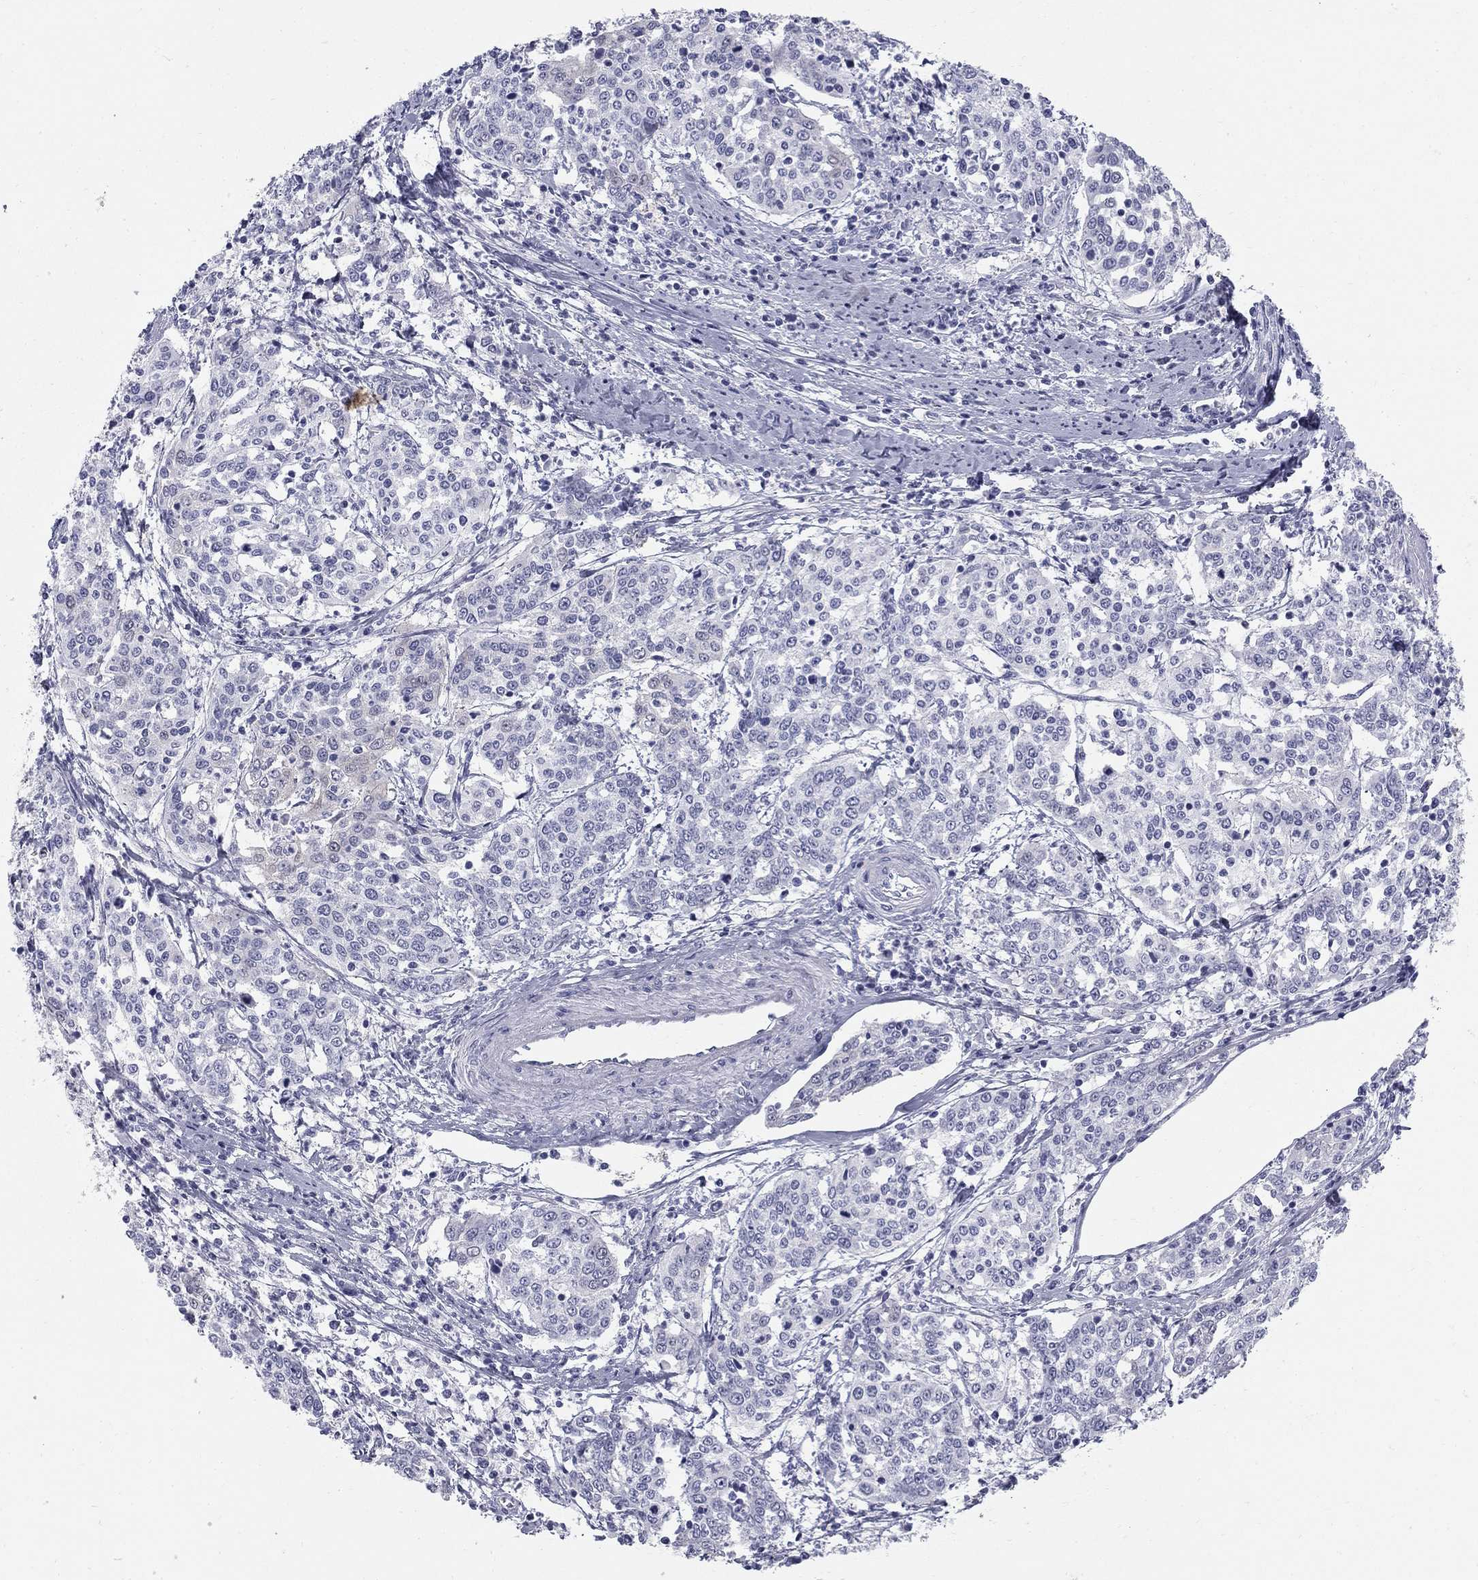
{"staining": {"intensity": "negative", "quantity": "none", "location": "none"}, "tissue": "cervical cancer", "cell_type": "Tumor cells", "image_type": "cancer", "snomed": [{"axis": "morphology", "description": "Squamous cell carcinoma, NOS"}, {"axis": "topography", "description": "Cervix"}], "caption": "Micrograph shows no significant protein expression in tumor cells of cervical cancer. Brightfield microscopy of immunohistochemistry stained with DAB (3,3'-diaminobenzidine) (brown) and hematoxylin (blue), captured at high magnification.", "gene": "SULT2B1", "patient": {"sex": "female", "age": 41}}